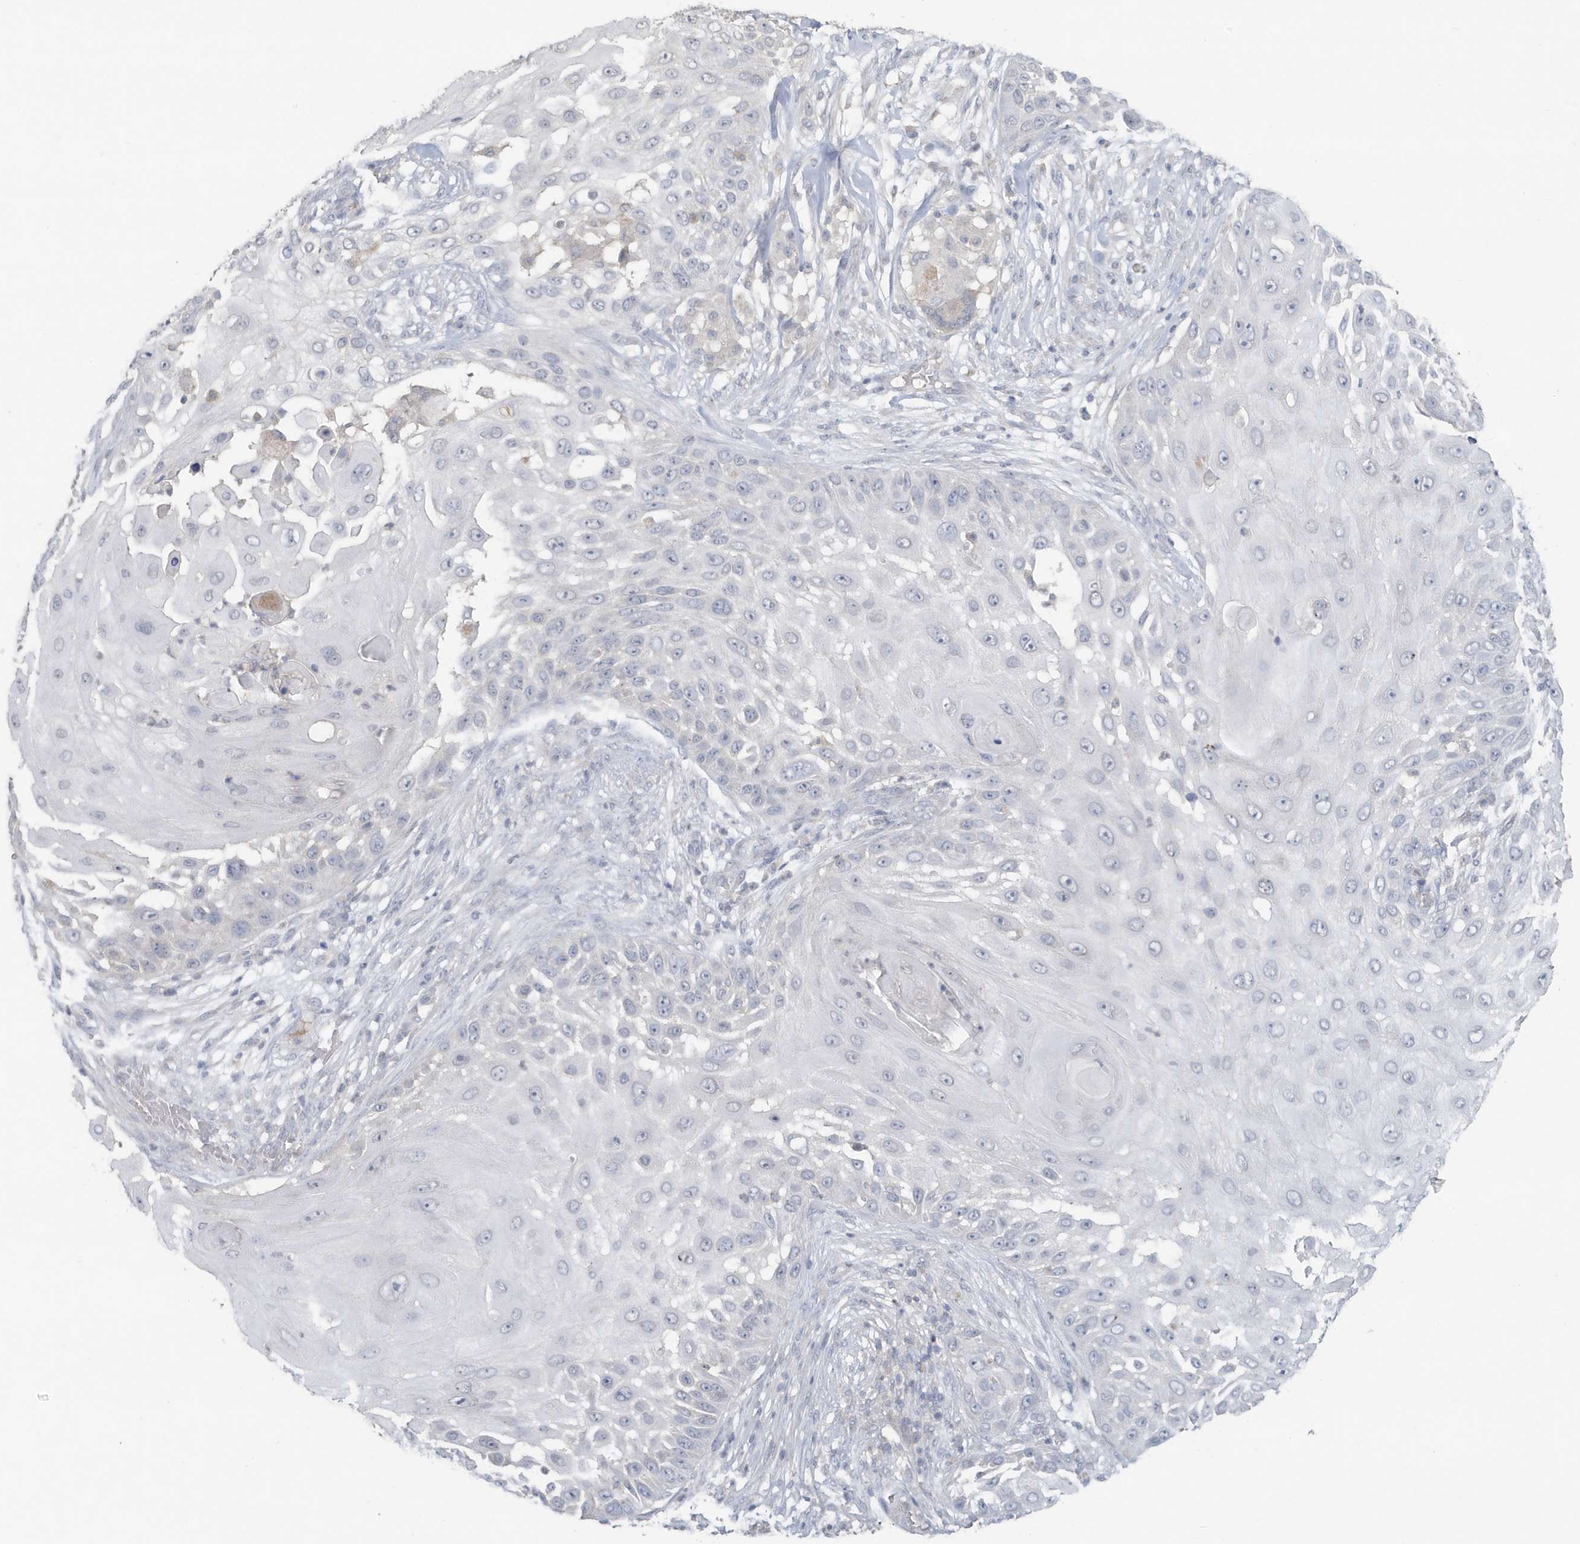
{"staining": {"intensity": "negative", "quantity": "none", "location": "none"}, "tissue": "skin cancer", "cell_type": "Tumor cells", "image_type": "cancer", "snomed": [{"axis": "morphology", "description": "Squamous cell carcinoma, NOS"}, {"axis": "topography", "description": "Skin"}], "caption": "Skin squamous cell carcinoma was stained to show a protein in brown. There is no significant positivity in tumor cells.", "gene": "C1RL", "patient": {"sex": "female", "age": 44}}